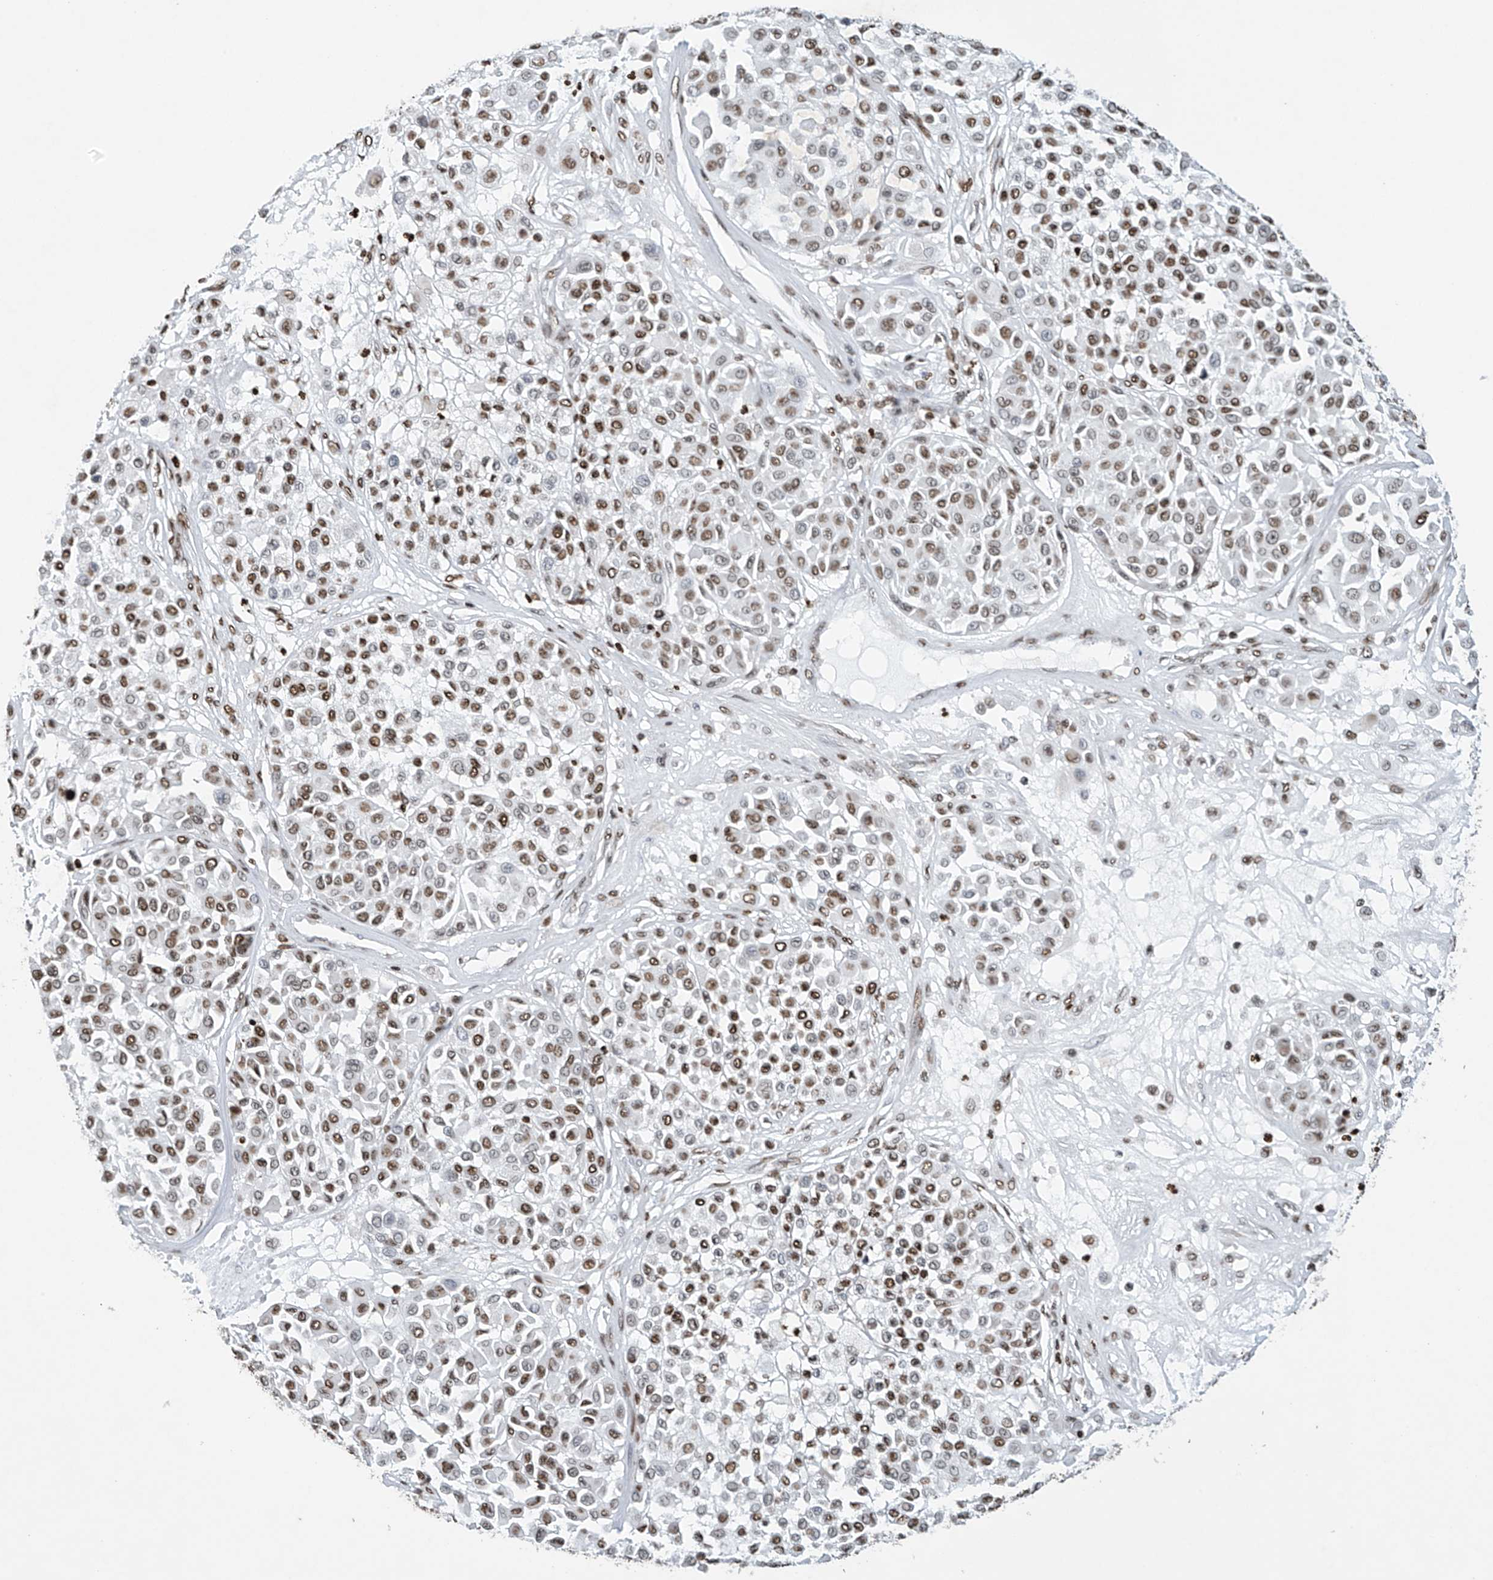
{"staining": {"intensity": "moderate", "quantity": ">75%", "location": "nuclear"}, "tissue": "melanoma", "cell_type": "Tumor cells", "image_type": "cancer", "snomed": [{"axis": "morphology", "description": "Malignant melanoma, Metastatic site"}, {"axis": "topography", "description": "Soft tissue"}], "caption": "Immunohistochemistry histopathology image of neoplastic tissue: human melanoma stained using immunohistochemistry reveals medium levels of moderate protein expression localized specifically in the nuclear of tumor cells, appearing as a nuclear brown color.", "gene": "H4C16", "patient": {"sex": "male", "age": 41}}